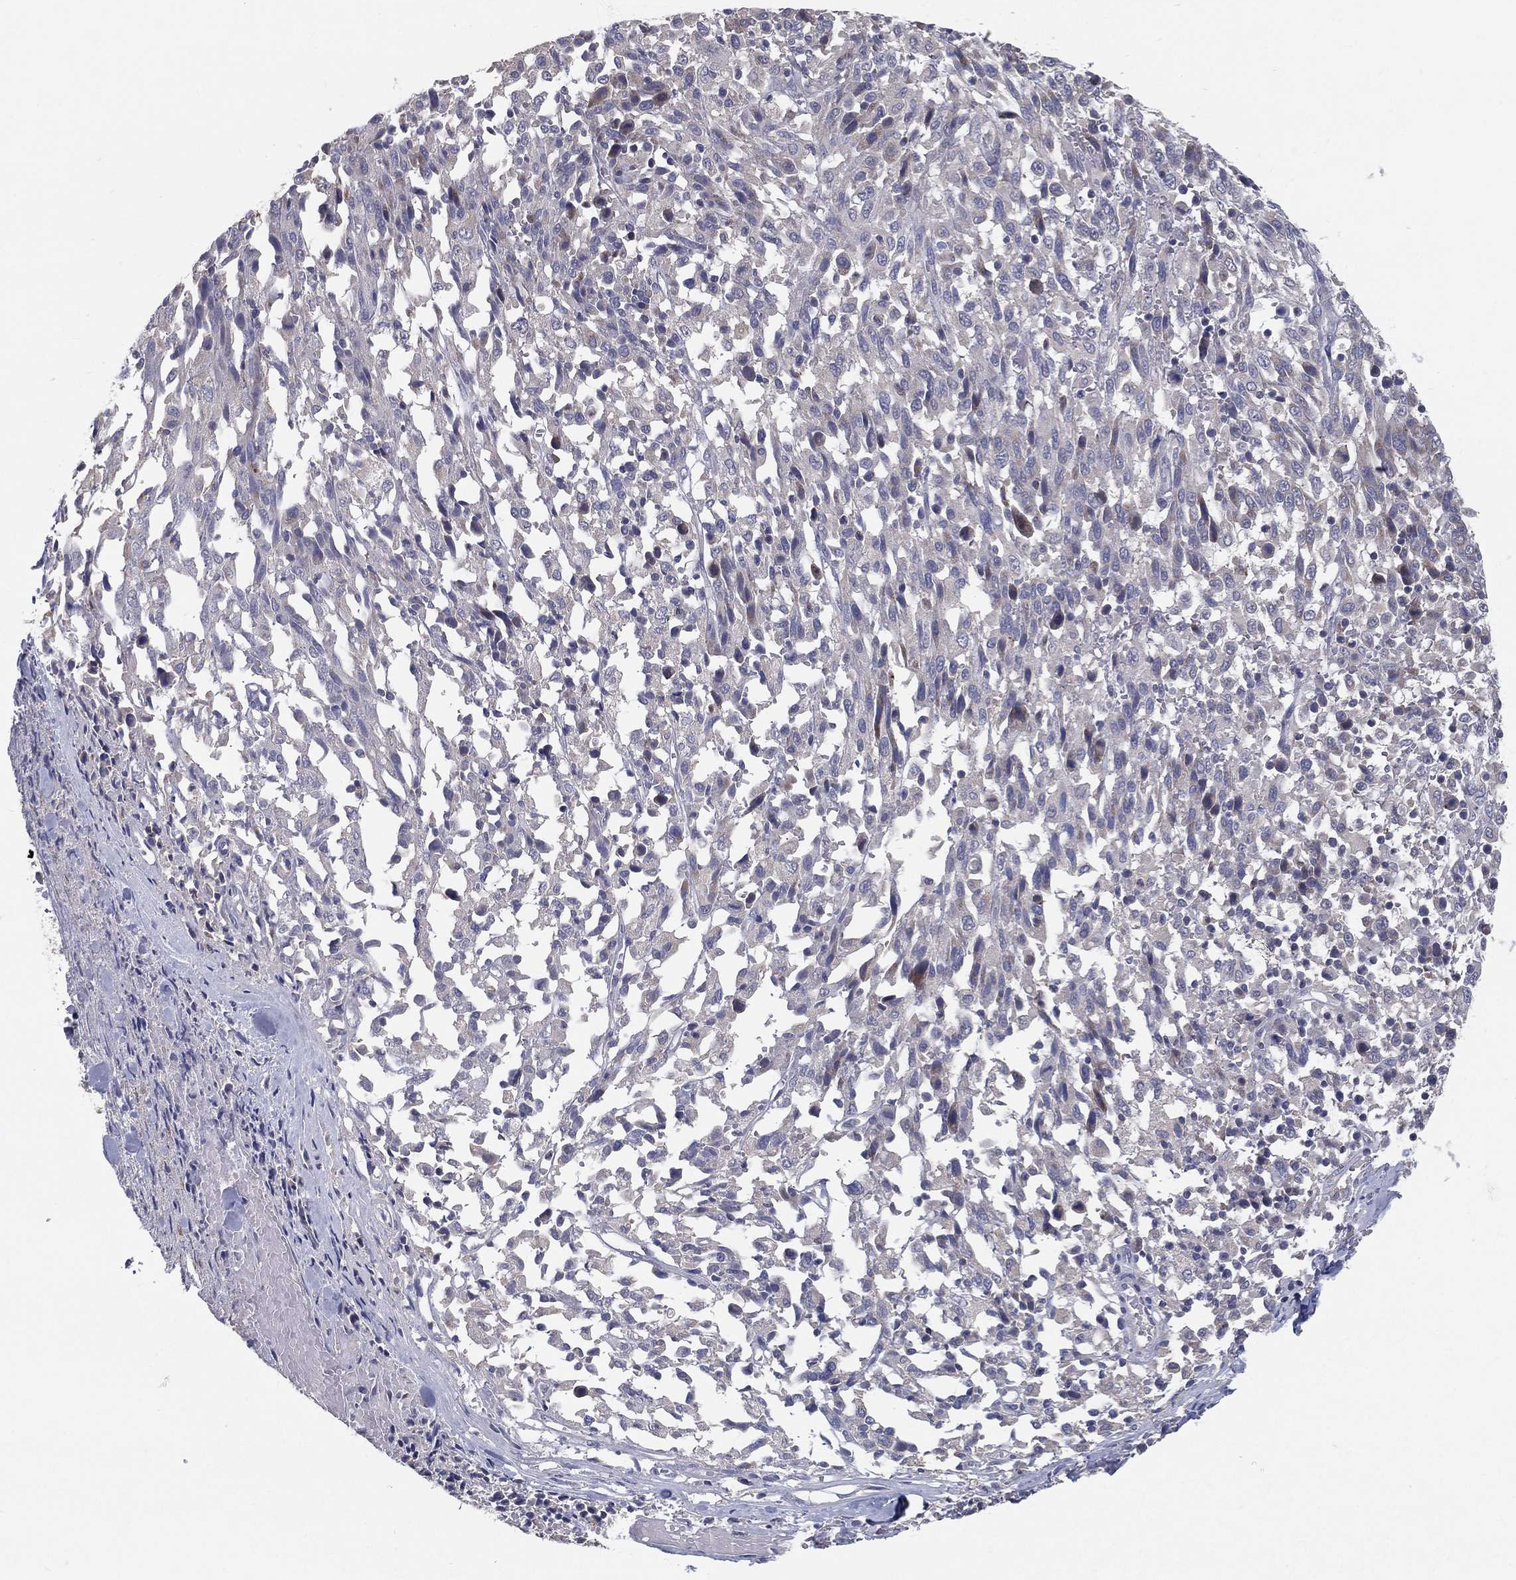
{"staining": {"intensity": "negative", "quantity": "none", "location": "none"}, "tissue": "melanoma", "cell_type": "Tumor cells", "image_type": "cancer", "snomed": [{"axis": "morphology", "description": "Malignant melanoma, NOS"}, {"axis": "topography", "description": "Skin"}], "caption": "The histopathology image shows no significant positivity in tumor cells of melanoma.", "gene": "PCSK1", "patient": {"sex": "female", "age": 91}}